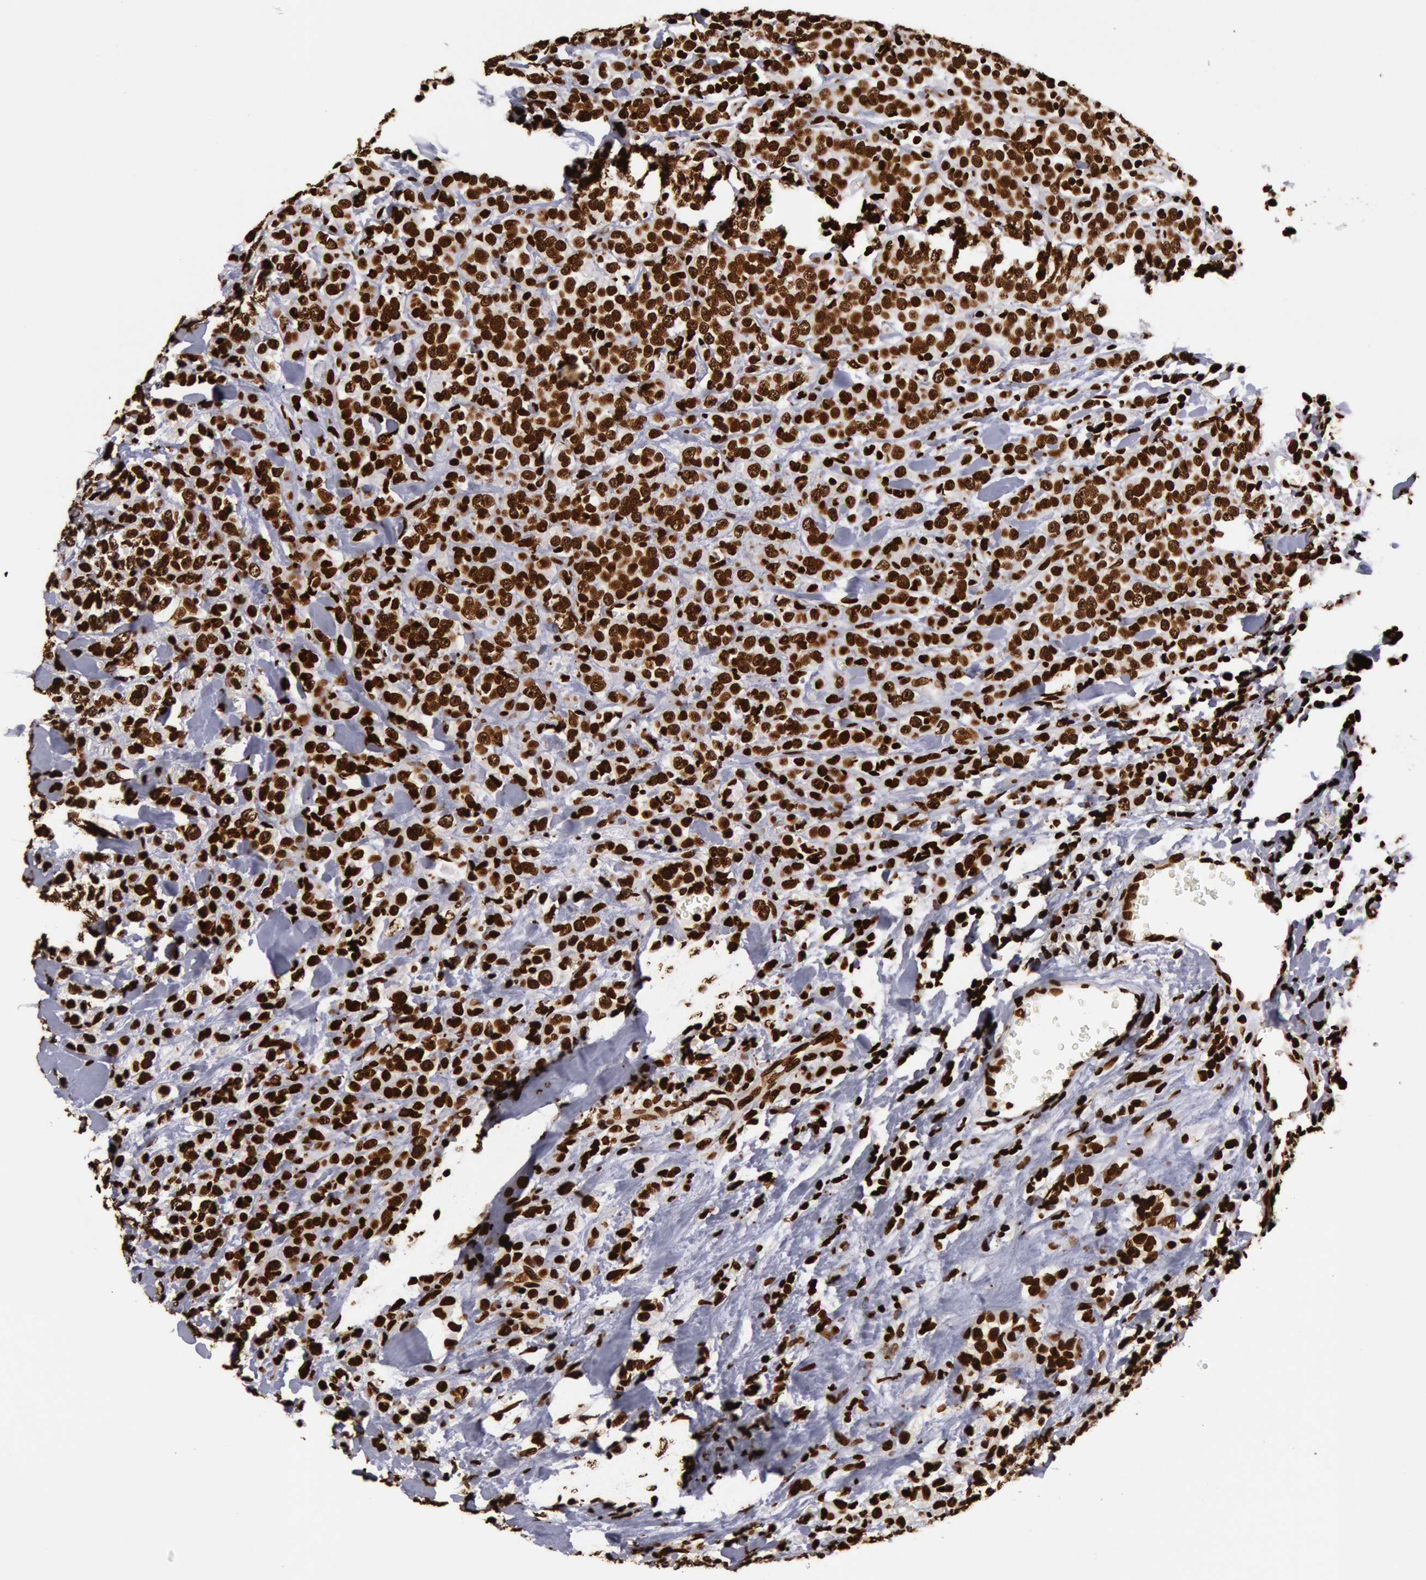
{"staining": {"intensity": "strong", "quantity": ">75%", "location": "nuclear"}, "tissue": "breast cancer", "cell_type": "Tumor cells", "image_type": "cancer", "snomed": [{"axis": "morphology", "description": "Lobular carcinoma"}, {"axis": "topography", "description": "Breast"}], "caption": "Tumor cells display high levels of strong nuclear staining in about >75% of cells in human breast cancer.", "gene": "H3-4", "patient": {"sex": "female", "age": 57}}